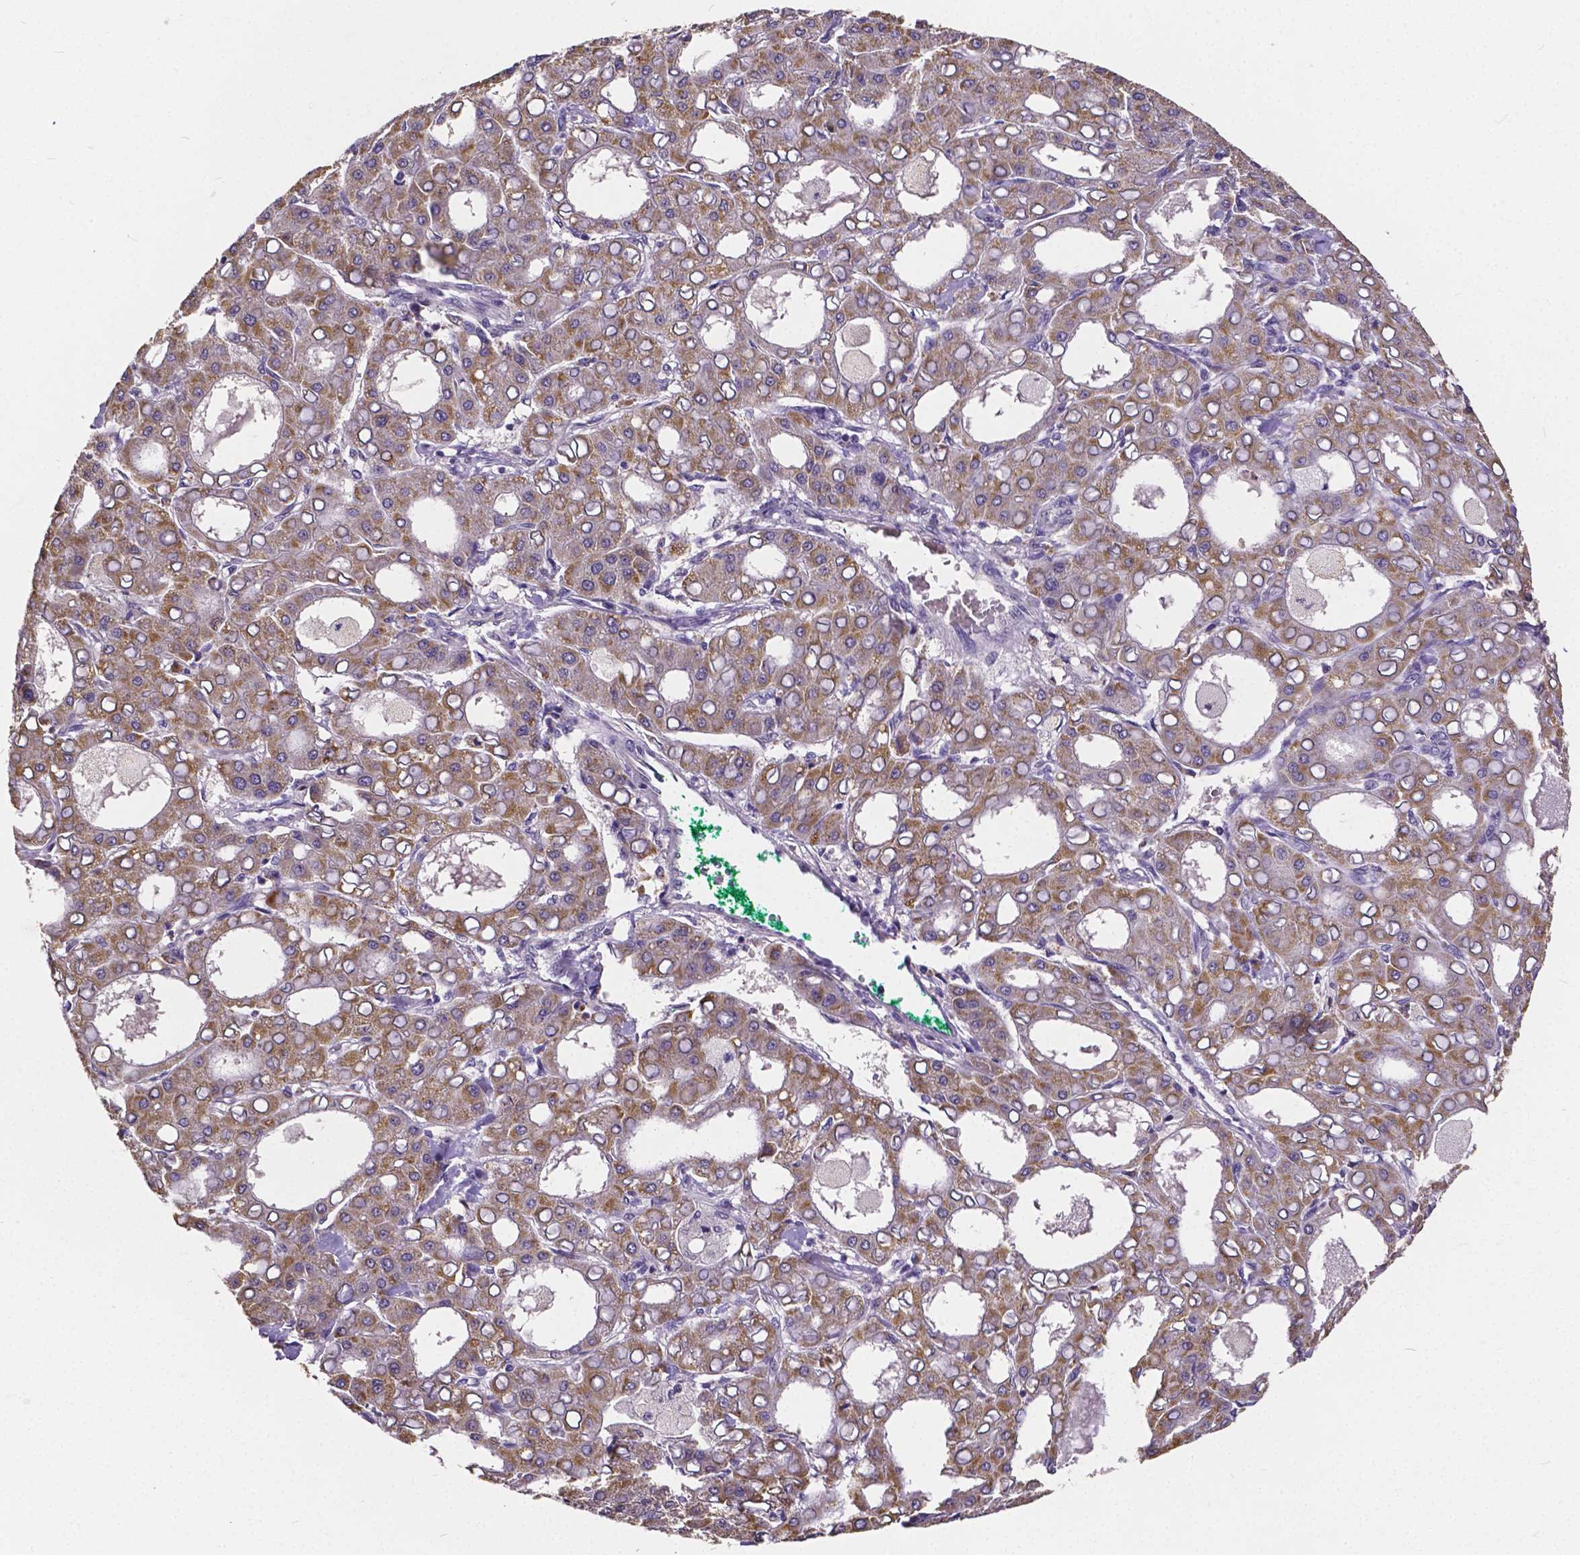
{"staining": {"intensity": "moderate", "quantity": ">75%", "location": "cytoplasmic/membranous"}, "tissue": "liver cancer", "cell_type": "Tumor cells", "image_type": "cancer", "snomed": [{"axis": "morphology", "description": "Carcinoma, Hepatocellular, NOS"}, {"axis": "topography", "description": "Liver"}], "caption": "Moderate cytoplasmic/membranous protein staining is identified in approximately >75% of tumor cells in hepatocellular carcinoma (liver). (Stains: DAB in brown, nuclei in blue, Microscopy: brightfield microscopy at high magnification).", "gene": "CTNNA2", "patient": {"sex": "male", "age": 65}}